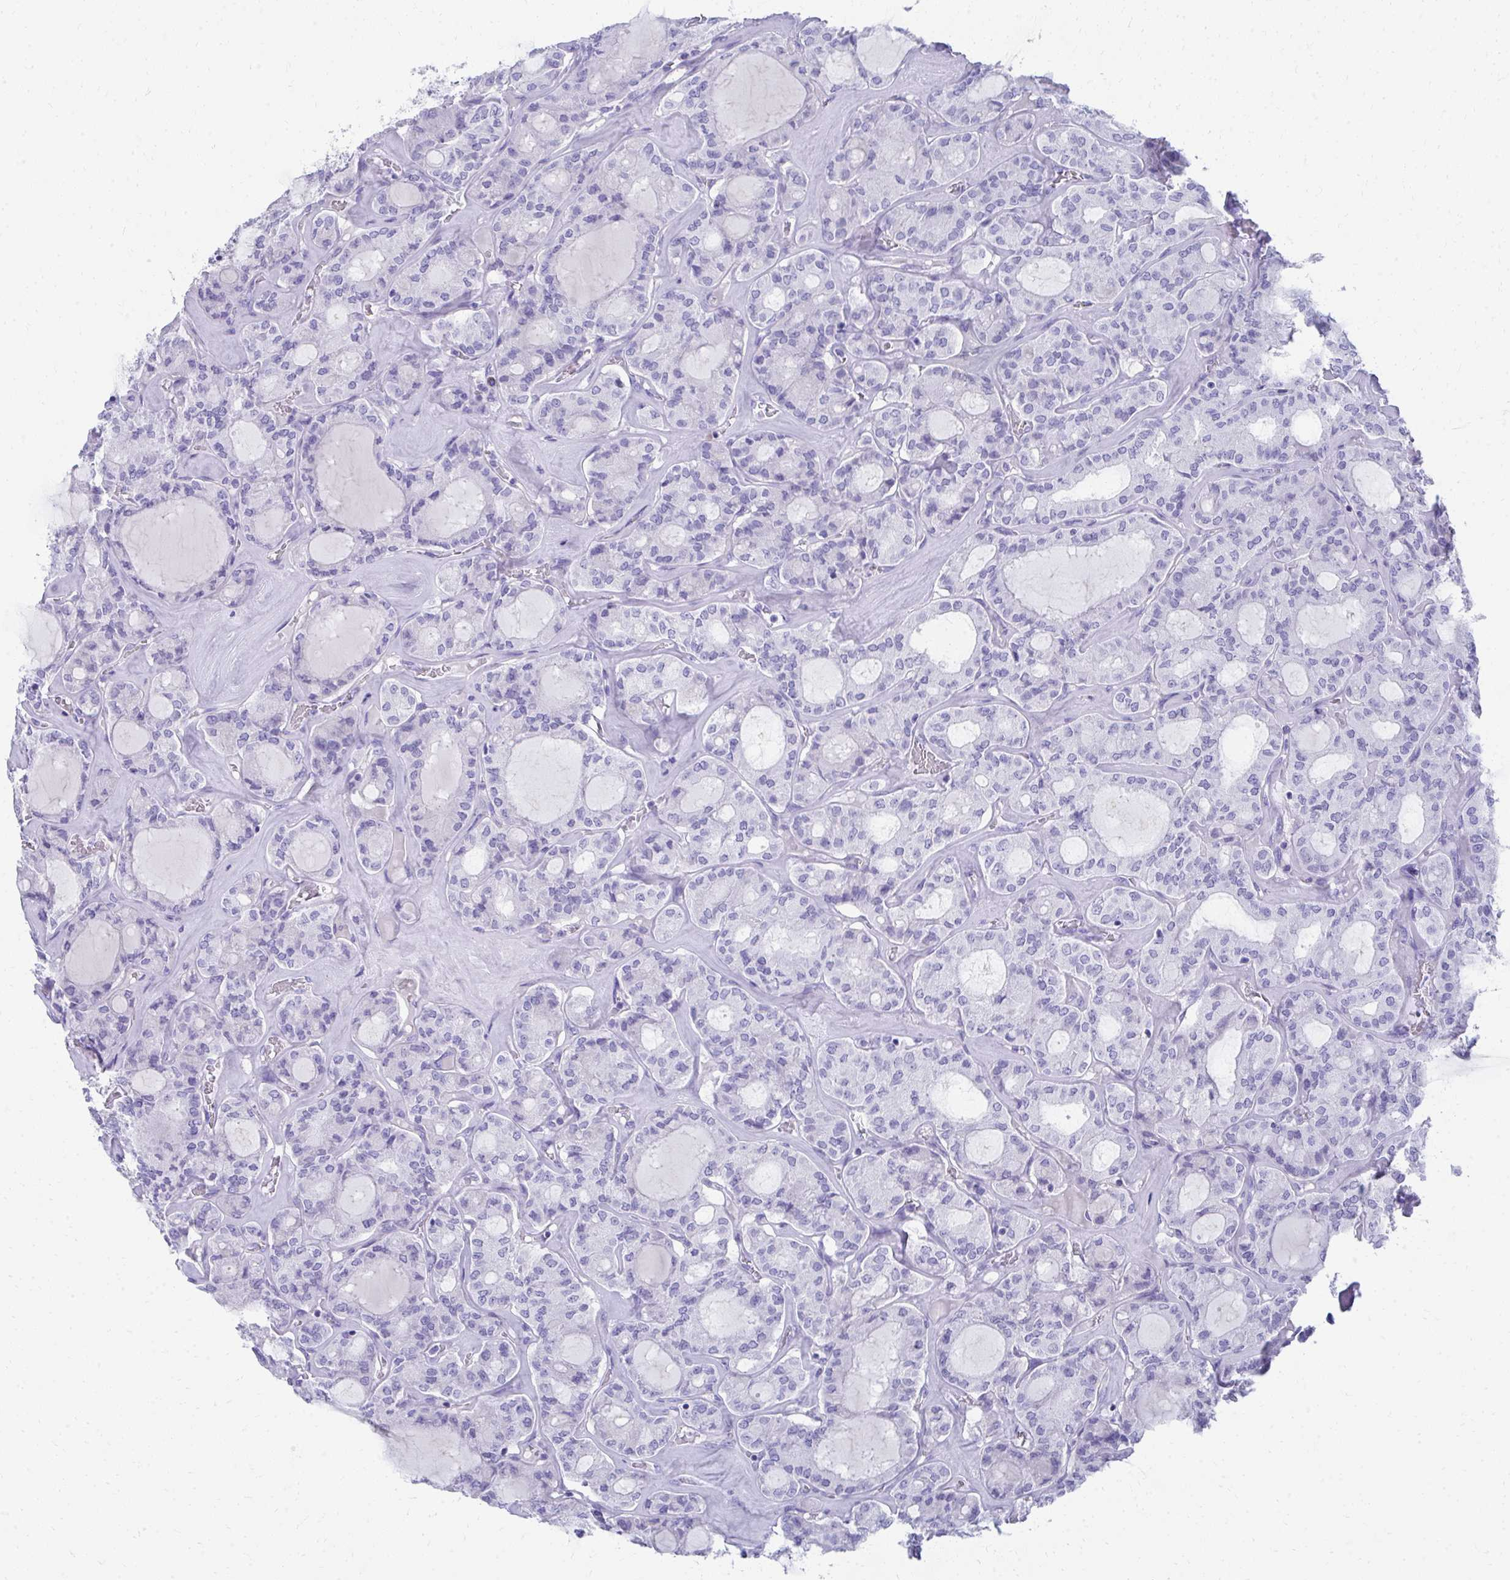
{"staining": {"intensity": "negative", "quantity": "none", "location": "none"}, "tissue": "thyroid cancer", "cell_type": "Tumor cells", "image_type": "cancer", "snomed": [{"axis": "morphology", "description": "Papillary adenocarcinoma, NOS"}, {"axis": "topography", "description": "Thyroid gland"}], "caption": "Thyroid papillary adenocarcinoma was stained to show a protein in brown. There is no significant positivity in tumor cells.", "gene": "SEC14L3", "patient": {"sex": "male", "age": 87}}